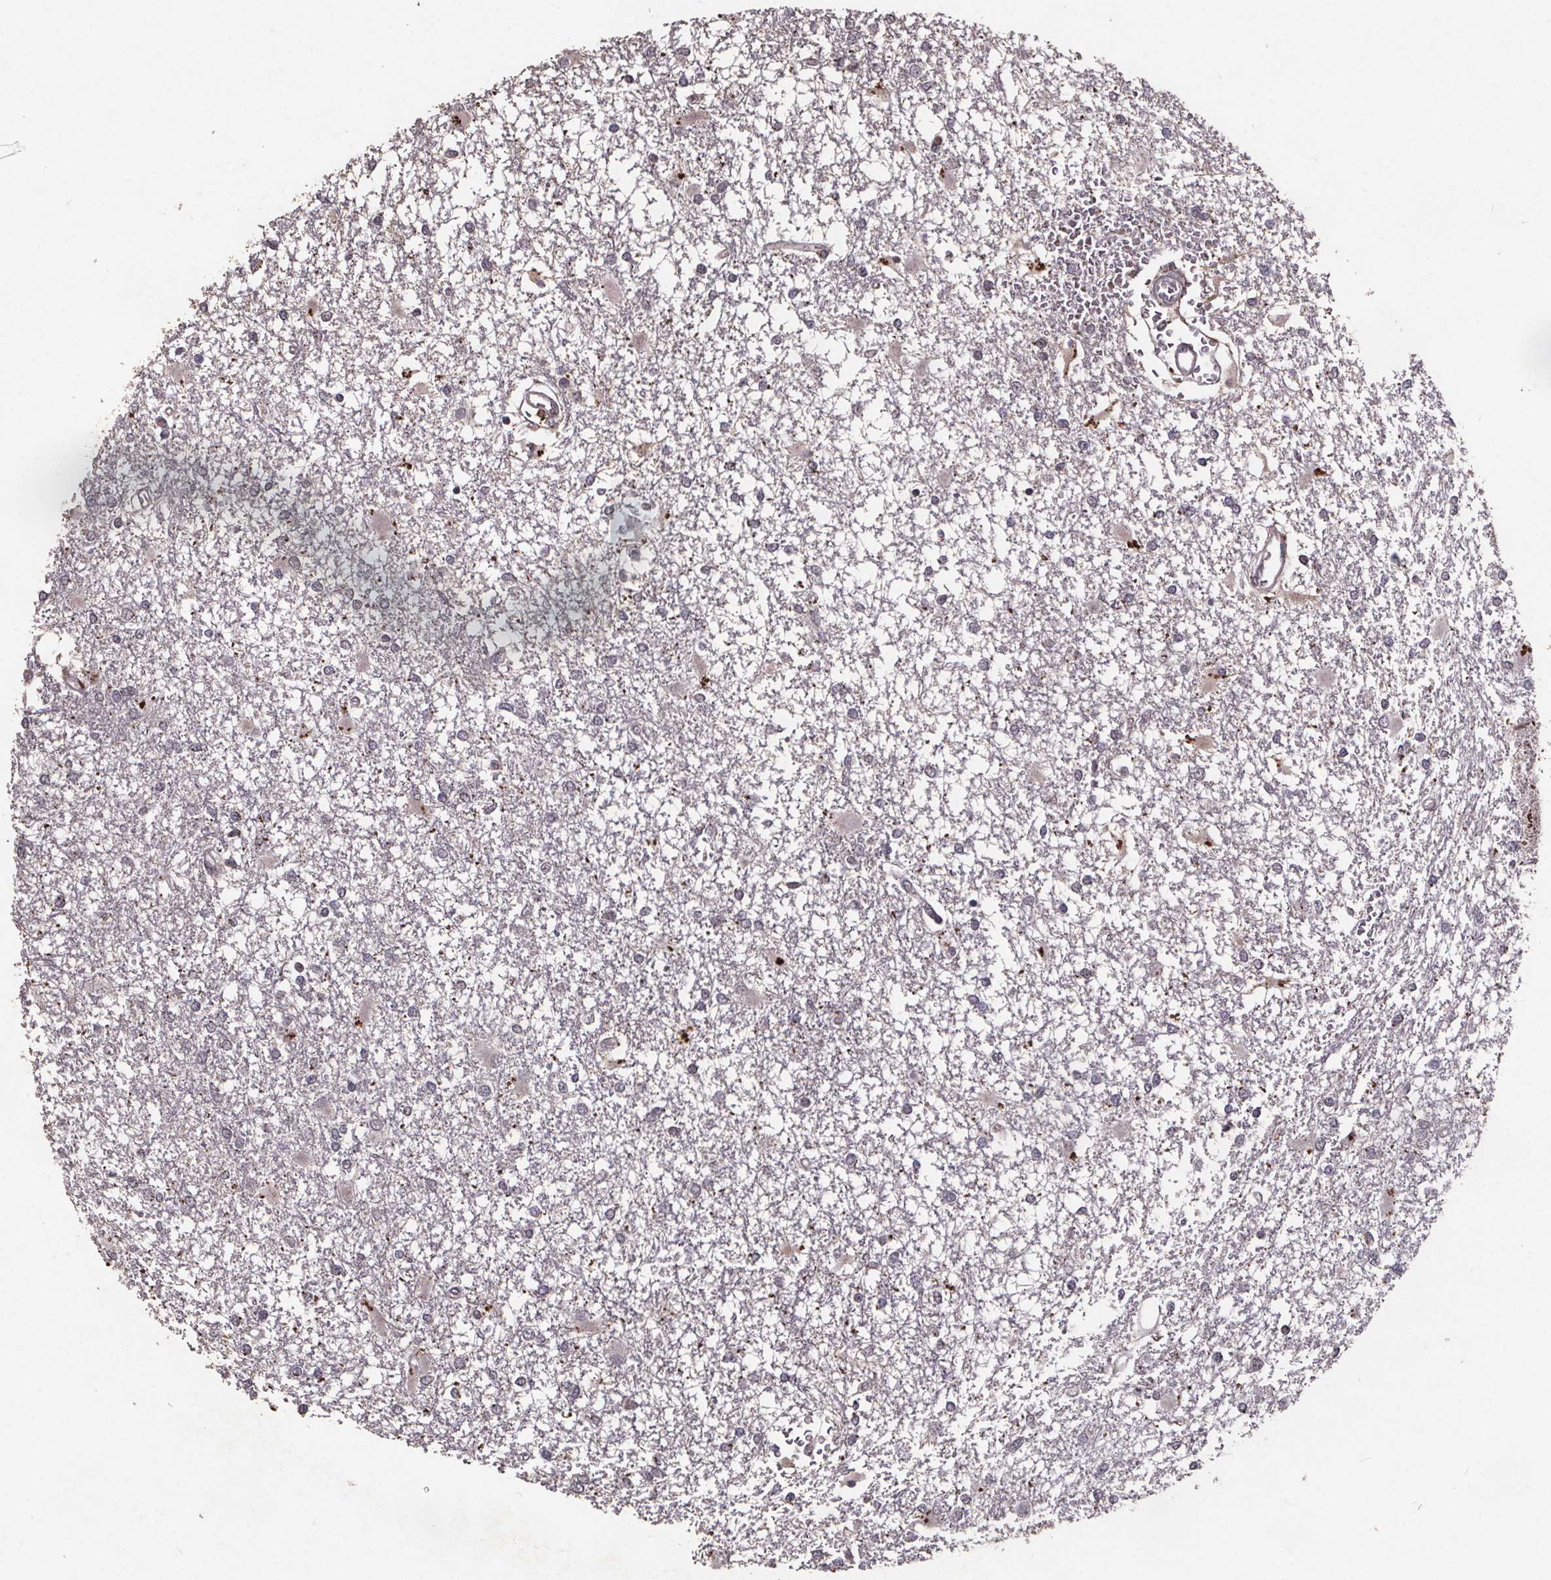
{"staining": {"intensity": "negative", "quantity": "none", "location": "none"}, "tissue": "glioma", "cell_type": "Tumor cells", "image_type": "cancer", "snomed": [{"axis": "morphology", "description": "Glioma, malignant, High grade"}, {"axis": "topography", "description": "Cerebral cortex"}], "caption": "Immunohistochemical staining of human glioma reveals no significant positivity in tumor cells.", "gene": "GPX3", "patient": {"sex": "male", "age": 79}}